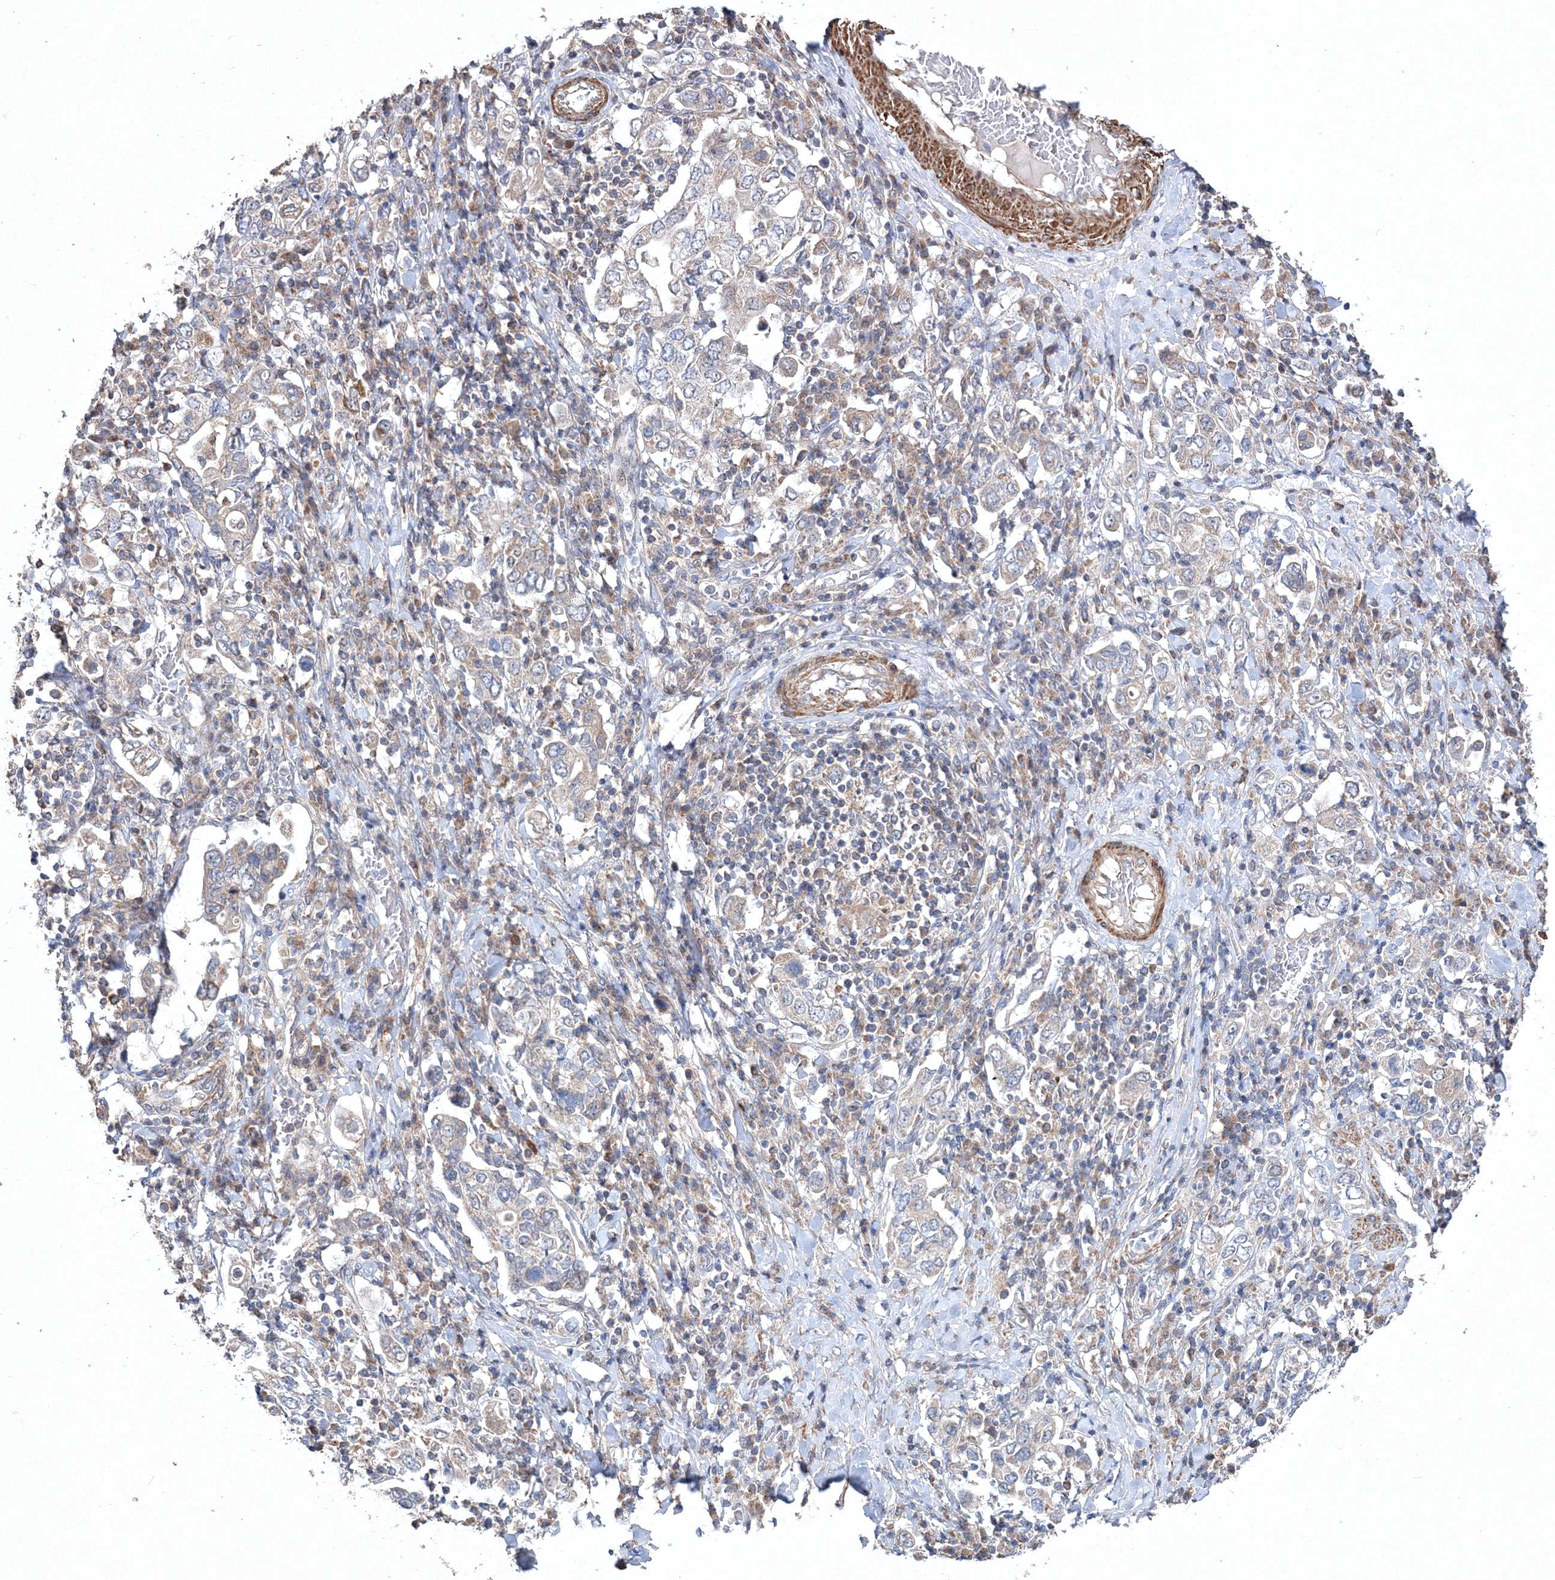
{"staining": {"intensity": "negative", "quantity": "none", "location": "none"}, "tissue": "stomach cancer", "cell_type": "Tumor cells", "image_type": "cancer", "snomed": [{"axis": "morphology", "description": "Adenocarcinoma, NOS"}, {"axis": "topography", "description": "Stomach, upper"}], "caption": "This is an immunohistochemistry (IHC) photomicrograph of stomach cancer (adenocarcinoma). There is no expression in tumor cells.", "gene": "PPP2R2B", "patient": {"sex": "male", "age": 62}}